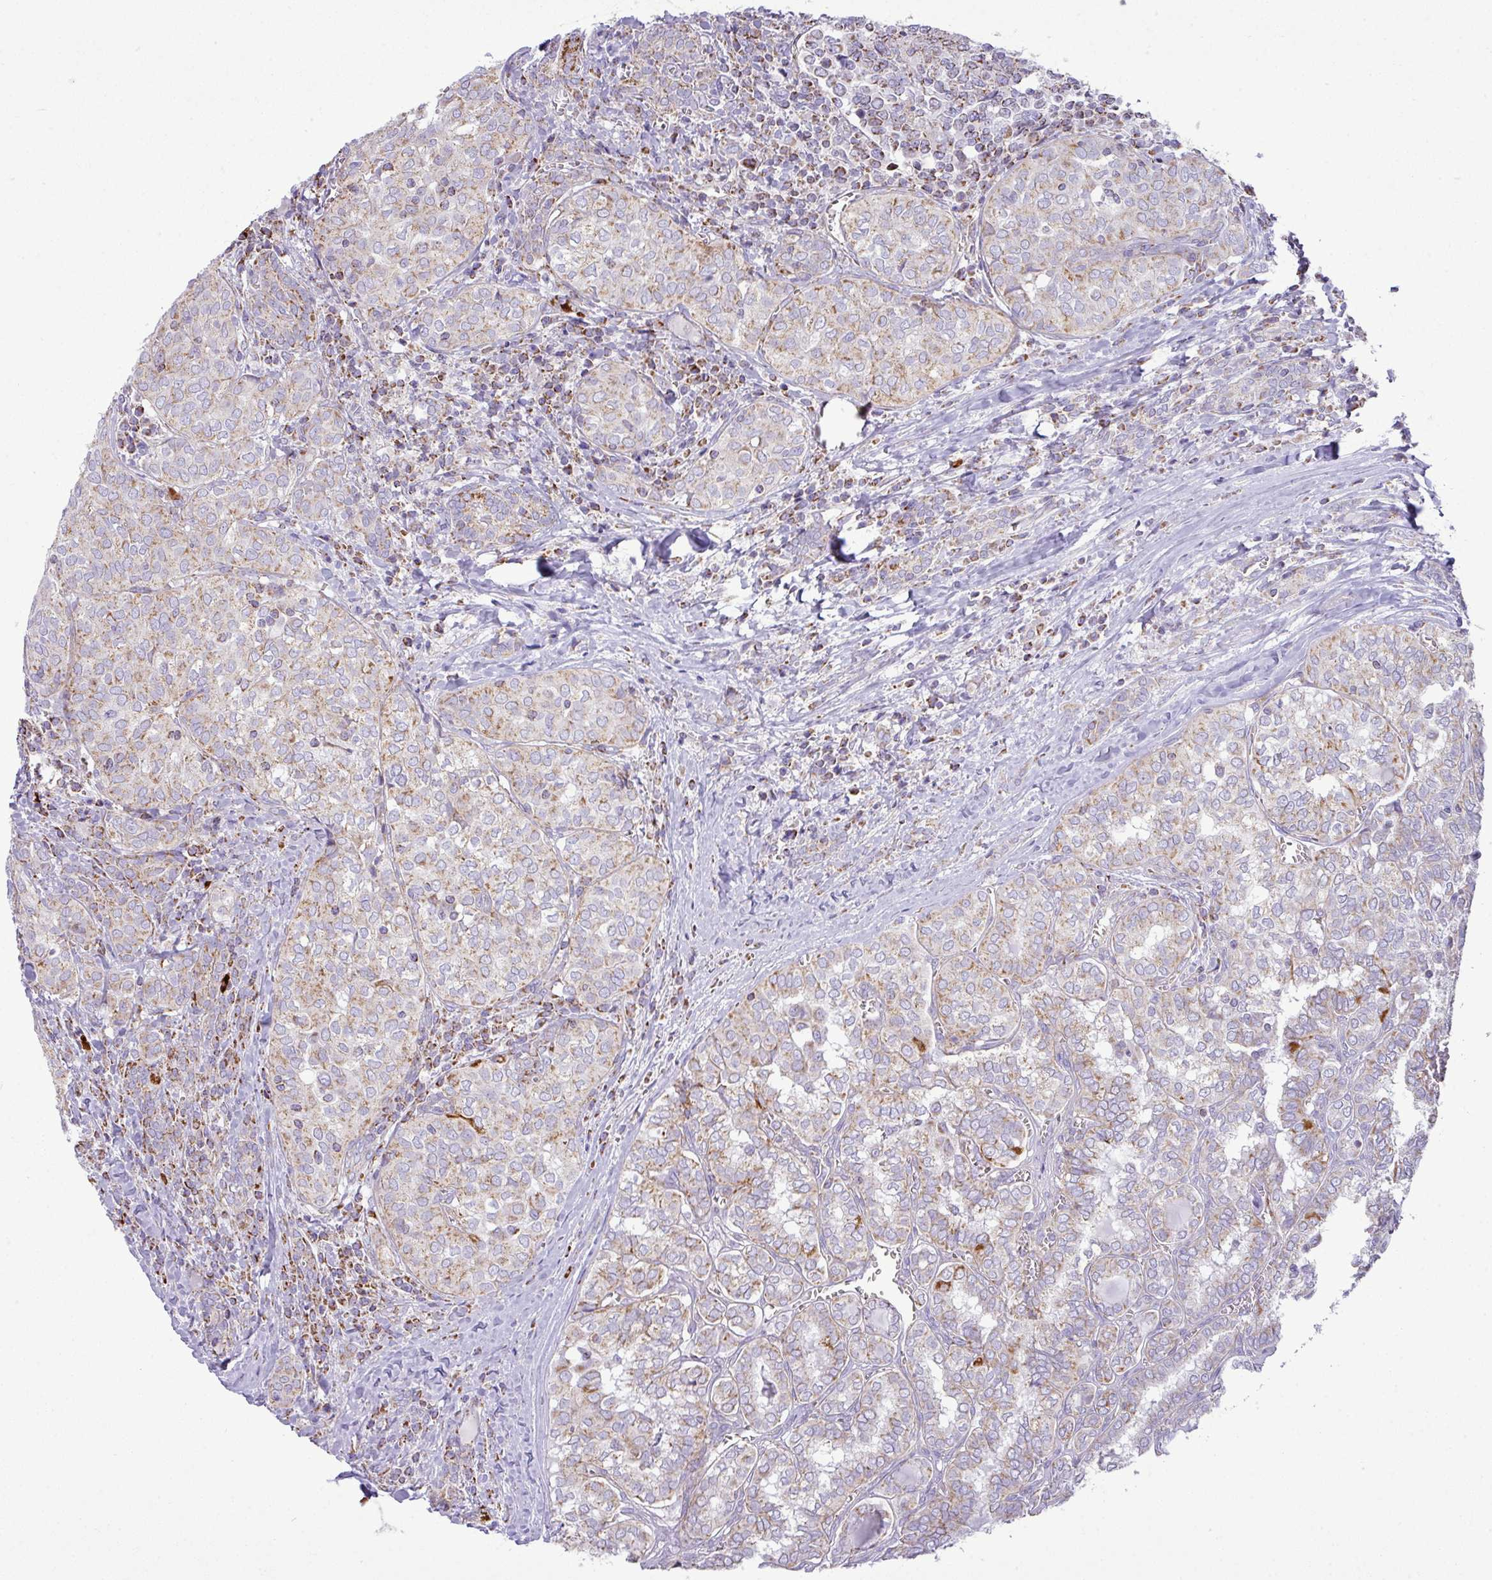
{"staining": {"intensity": "weak", "quantity": "25%-75%", "location": "cytoplasmic/membranous"}, "tissue": "thyroid cancer", "cell_type": "Tumor cells", "image_type": "cancer", "snomed": [{"axis": "morphology", "description": "Papillary adenocarcinoma, NOS"}, {"axis": "topography", "description": "Thyroid gland"}], "caption": "Thyroid cancer (papillary adenocarcinoma) was stained to show a protein in brown. There is low levels of weak cytoplasmic/membranous positivity in approximately 25%-75% of tumor cells.", "gene": "ZNF81", "patient": {"sex": "female", "age": 30}}